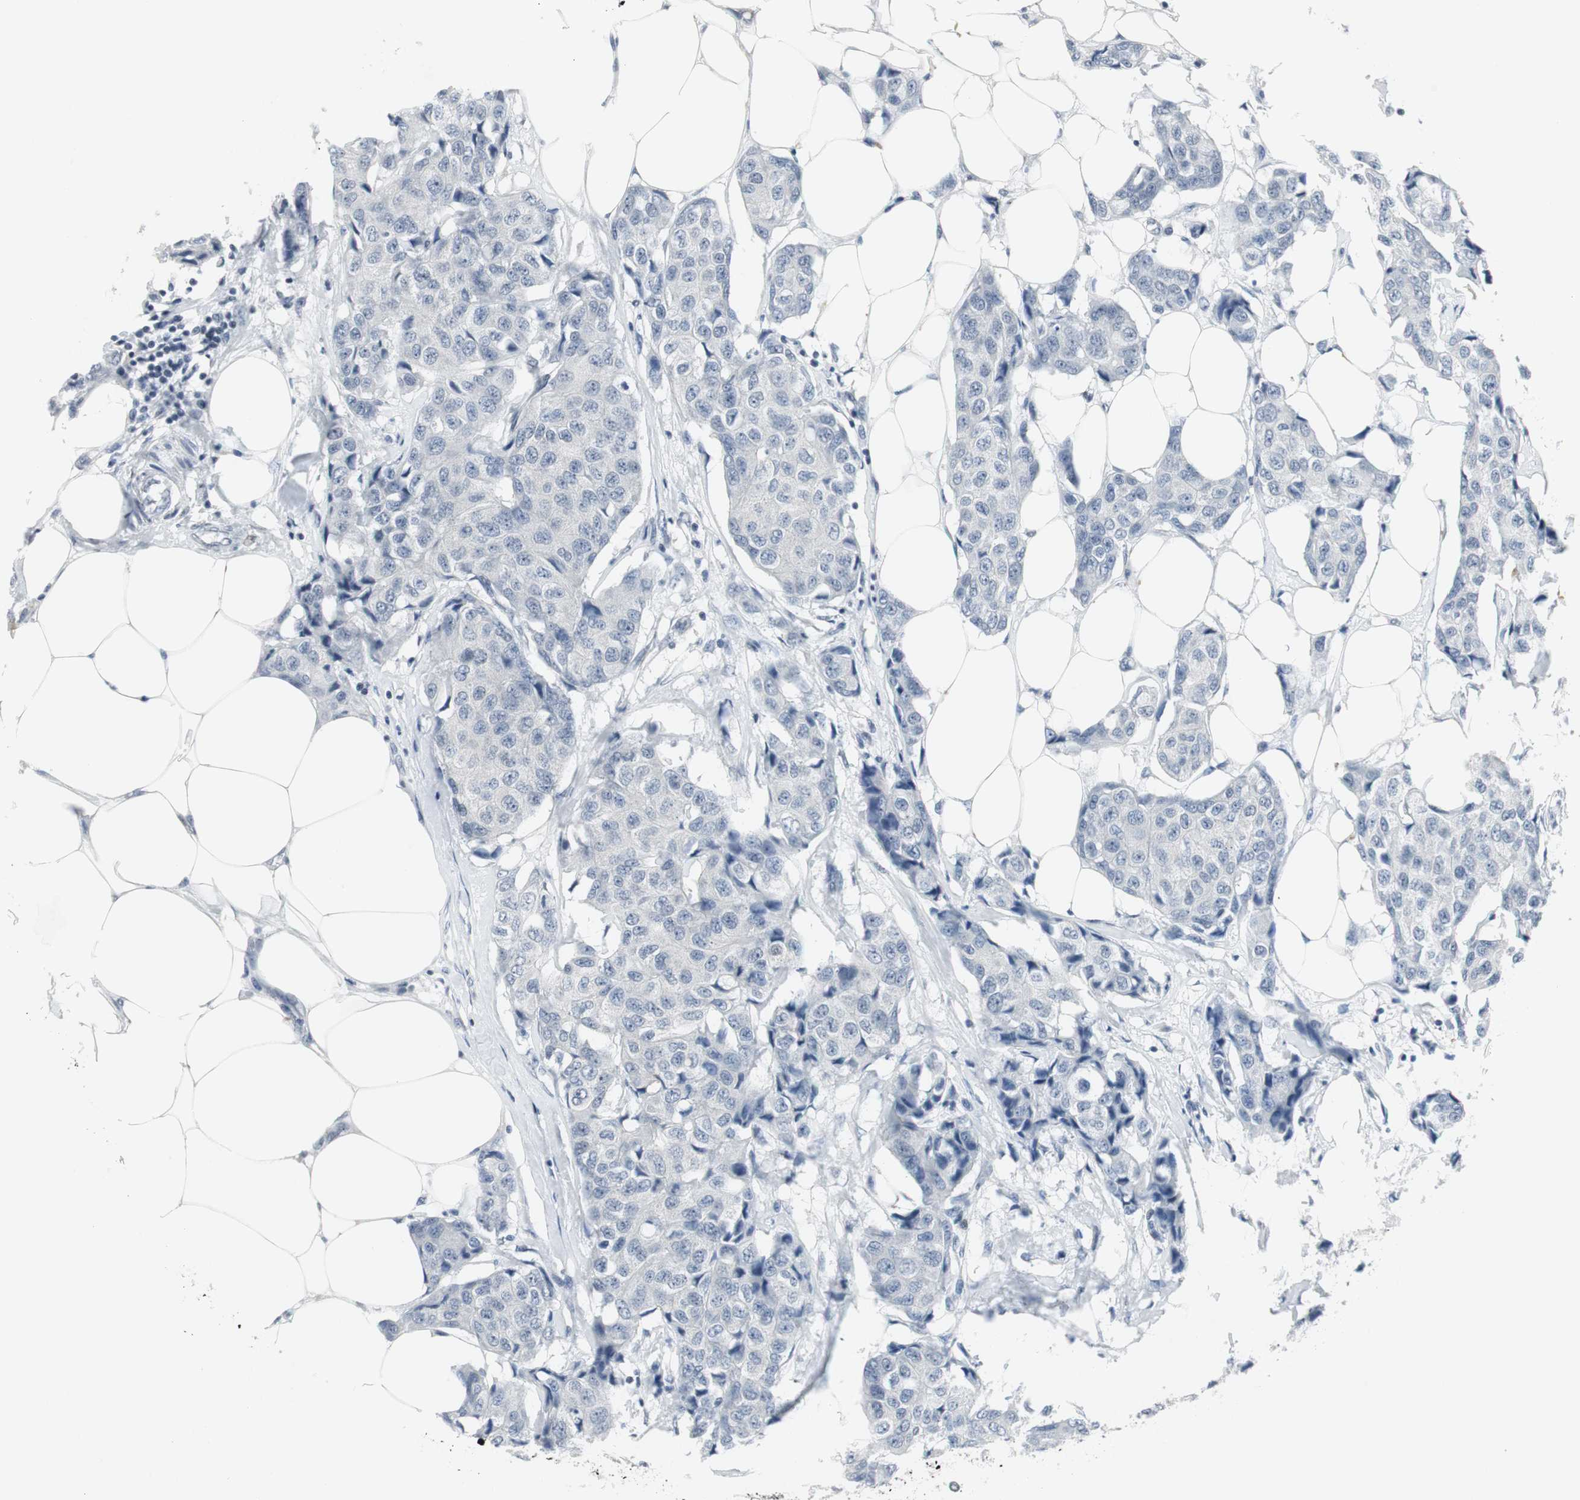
{"staining": {"intensity": "negative", "quantity": "none", "location": "none"}, "tissue": "breast cancer", "cell_type": "Tumor cells", "image_type": "cancer", "snomed": [{"axis": "morphology", "description": "Duct carcinoma"}, {"axis": "topography", "description": "Breast"}], "caption": "Immunohistochemistry (IHC) image of human breast cancer (intraductal carcinoma) stained for a protein (brown), which demonstrates no staining in tumor cells.", "gene": "ELK1", "patient": {"sex": "female", "age": 80}}